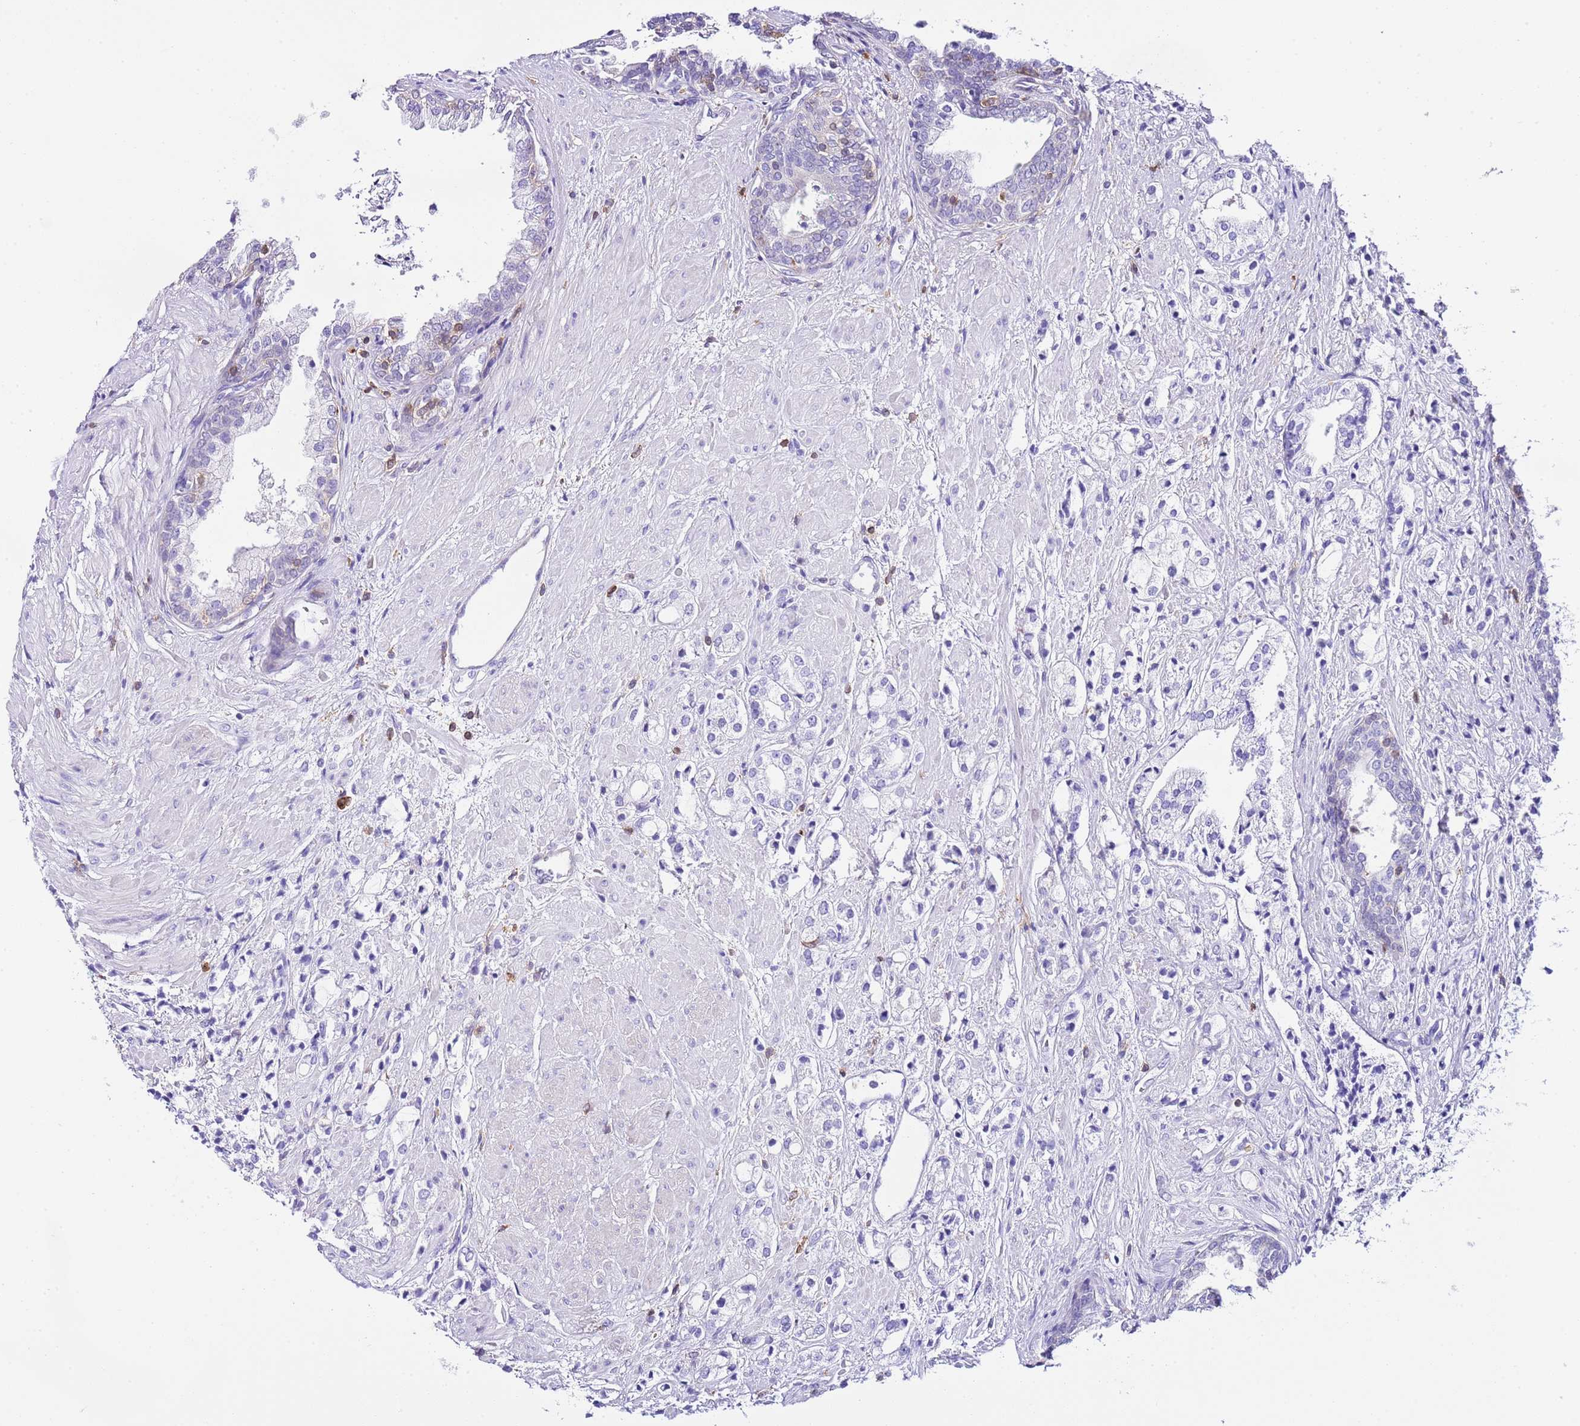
{"staining": {"intensity": "negative", "quantity": "none", "location": "none"}, "tissue": "prostate cancer", "cell_type": "Tumor cells", "image_type": "cancer", "snomed": [{"axis": "morphology", "description": "Adenocarcinoma, High grade"}, {"axis": "topography", "description": "Prostate"}], "caption": "This image is of prostate cancer (high-grade adenocarcinoma) stained with IHC to label a protein in brown with the nuclei are counter-stained blue. There is no staining in tumor cells. The staining is performed using DAB (3,3'-diaminobenzidine) brown chromogen with nuclei counter-stained in using hematoxylin.", "gene": "CNN2", "patient": {"sex": "male", "age": 50}}